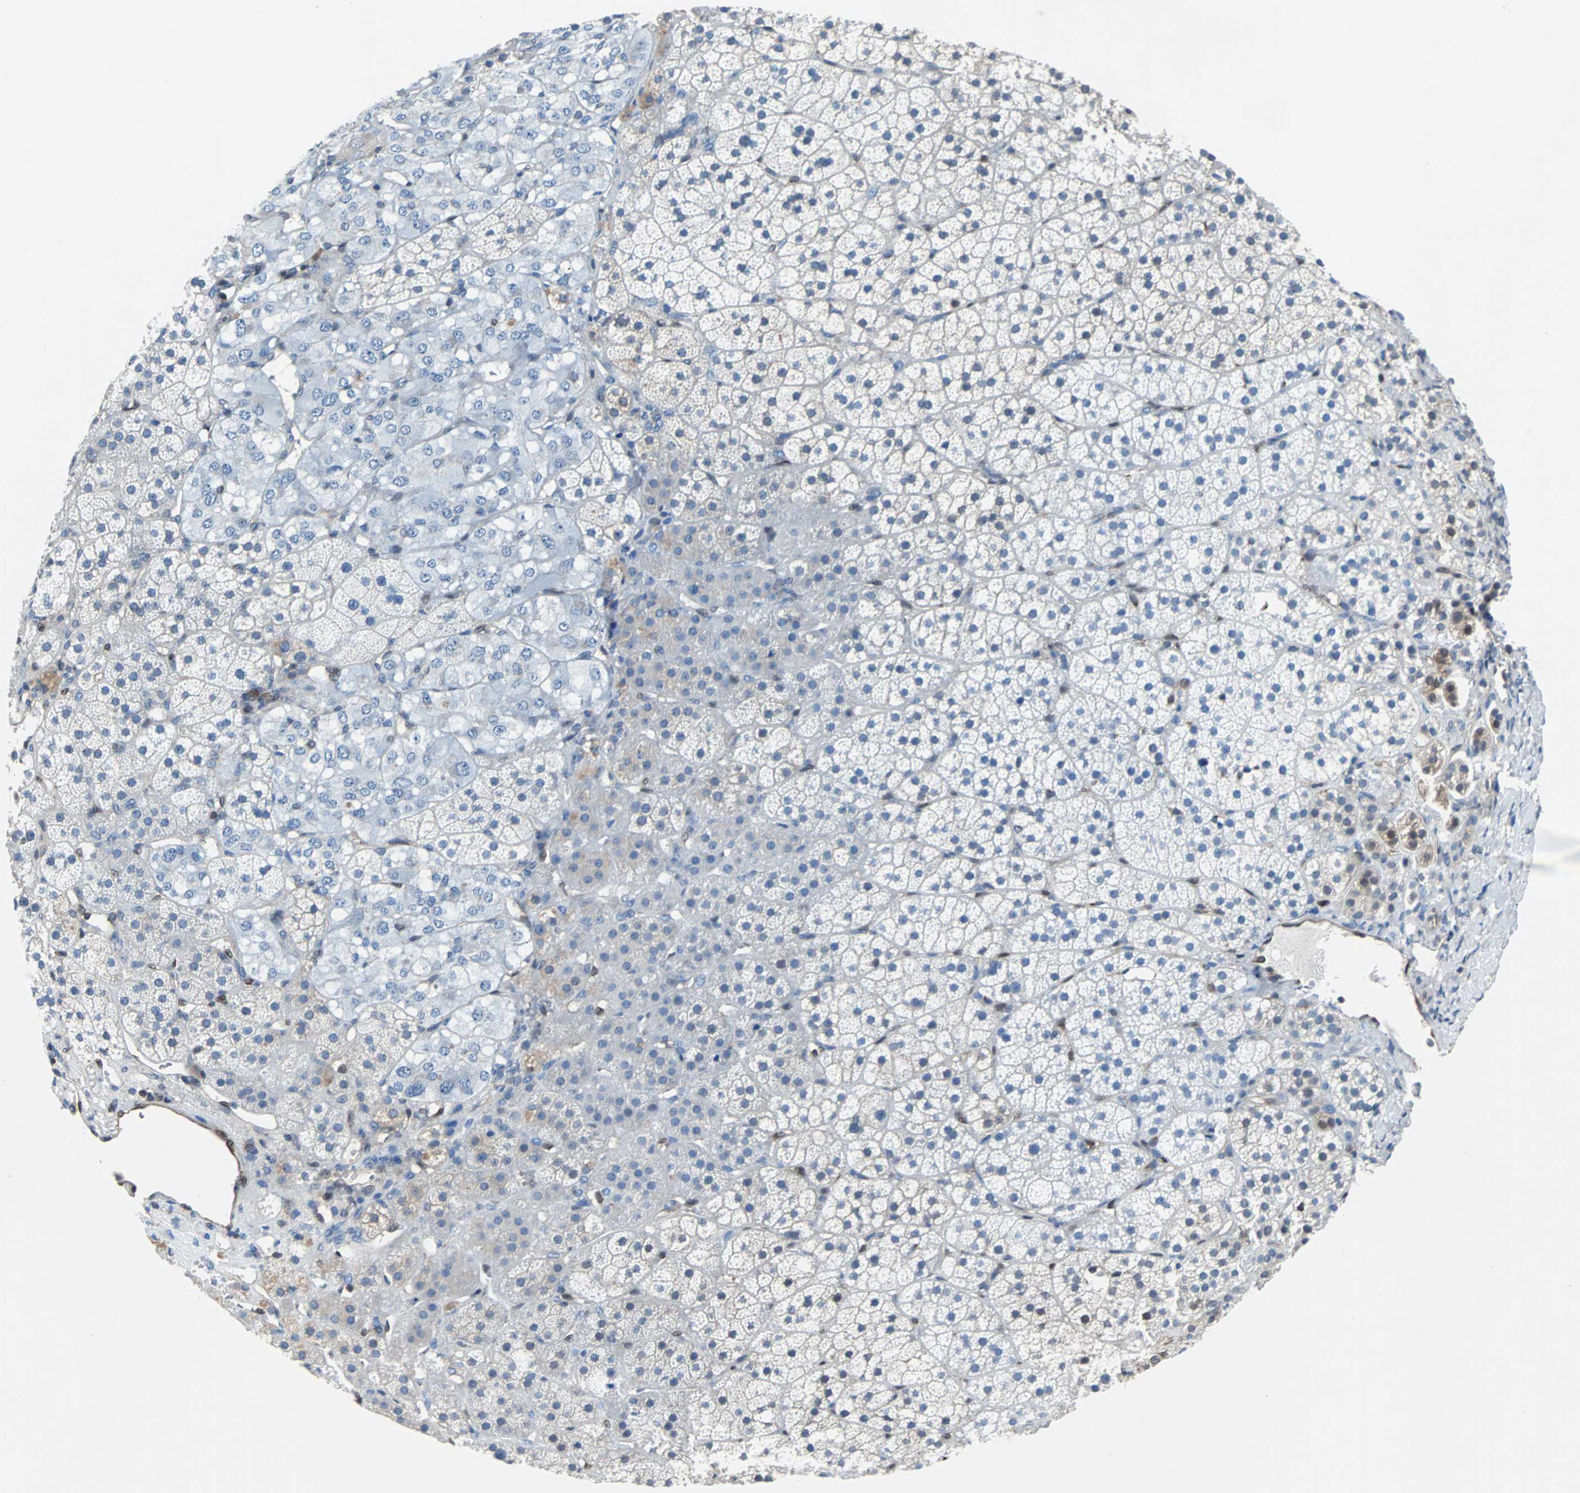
{"staining": {"intensity": "negative", "quantity": "none", "location": "none"}, "tissue": "adrenal gland", "cell_type": "Glandular cells", "image_type": "normal", "snomed": [{"axis": "morphology", "description": "Normal tissue, NOS"}, {"axis": "topography", "description": "Adrenal gland"}], "caption": "A high-resolution image shows immunohistochemistry (IHC) staining of unremarkable adrenal gland, which shows no significant expression in glandular cells.", "gene": "MAP2K6", "patient": {"sex": "female", "age": 44}}